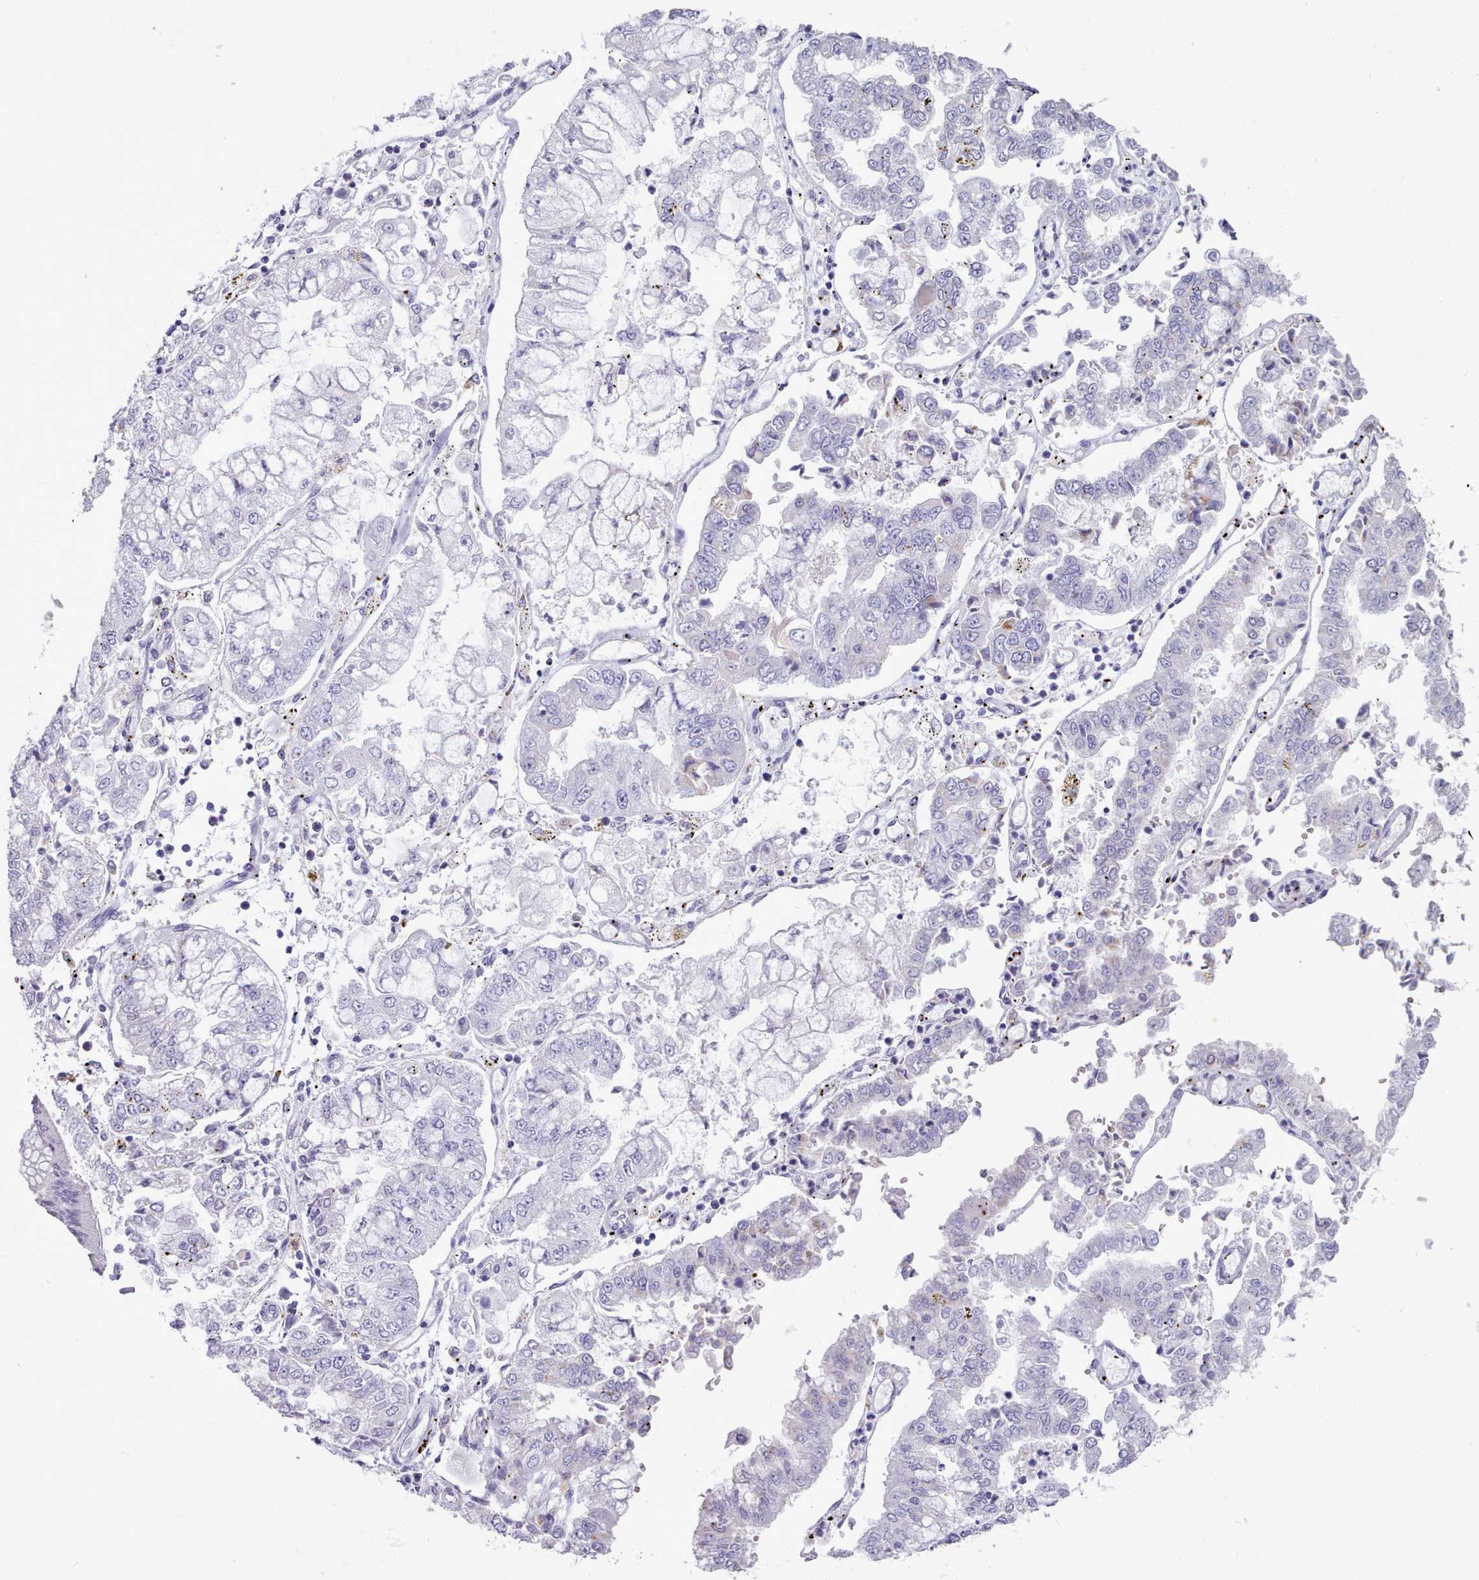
{"staining": {"intensity": "negative", "quantity": "none", "location": "none"}, "tissue": "stomach cancer", "cell_type": "Tumor cells", "image_type": "cancer", "snomed": [{"axis": "morphology", "description": "Adenocarcinoma, NOS"}, {"axis": "topography", "description": "Stomach"}], "caption": "A high-resolution photomicrograph shows immunohistochemistry staining of adenocarcinoma (stomach), which displays no significant positivity in tumor cells.", "gene": "GAA", "patient": {"sex": "male", "age": 76}}